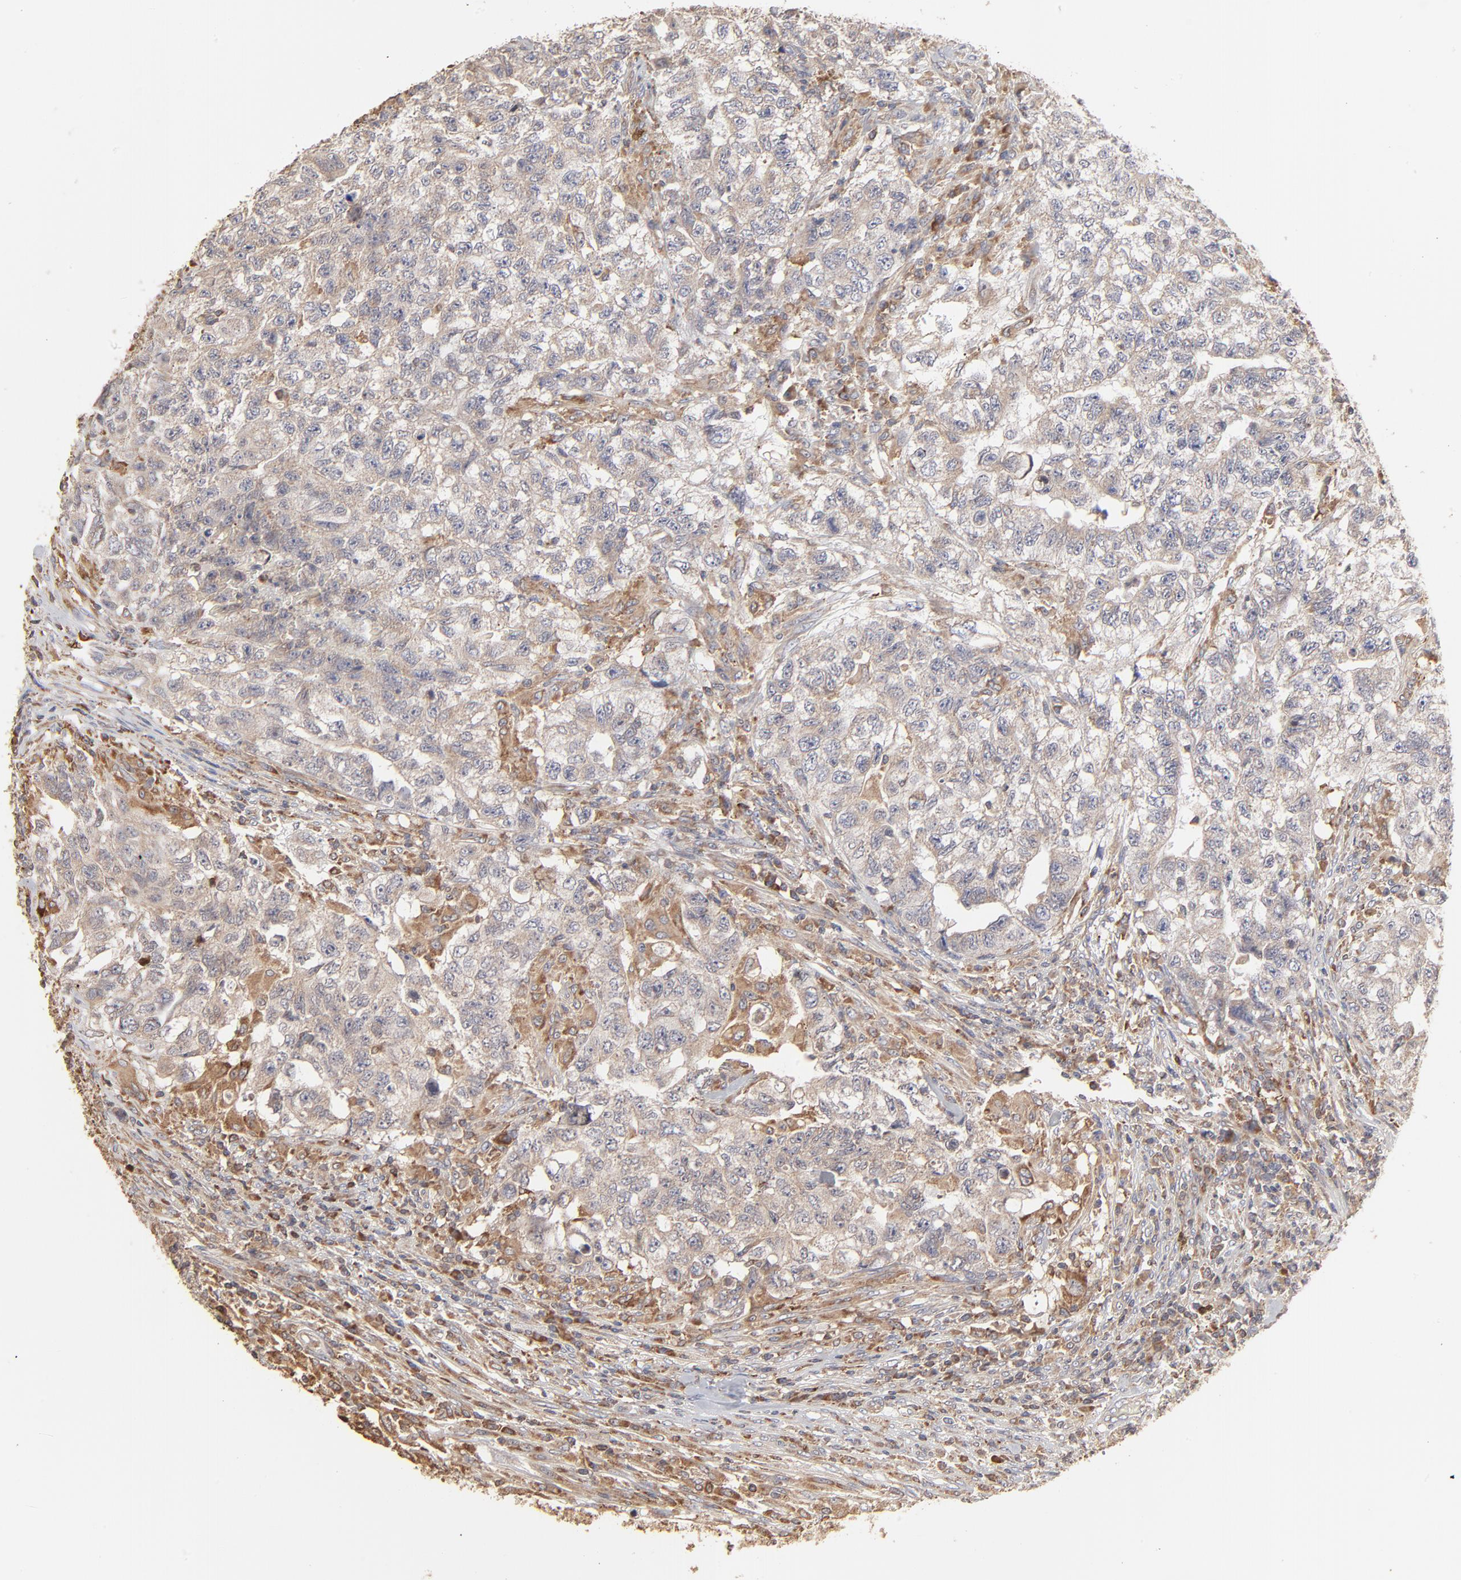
{"staining": {"intensity": "weak", "quantity": ">75%", "location": "cytoplasmic/membranous"}, "tissue": "testis cancer", "cell_type": "Tumor cells", "image_type": "cancer", "snomed": [{"axis": "morphology", "description": "Carcinoma, Embryonal, NOS"}, {"axis": "topography", "description": "Testis"}], "caption": "Protein staining demonstrates weak cytoplasmic/membranous expression in approximately >75% of tumor cells in testis cancer.", "gene": "RNF213", "patient": {"sex": "male", "age": 21}}